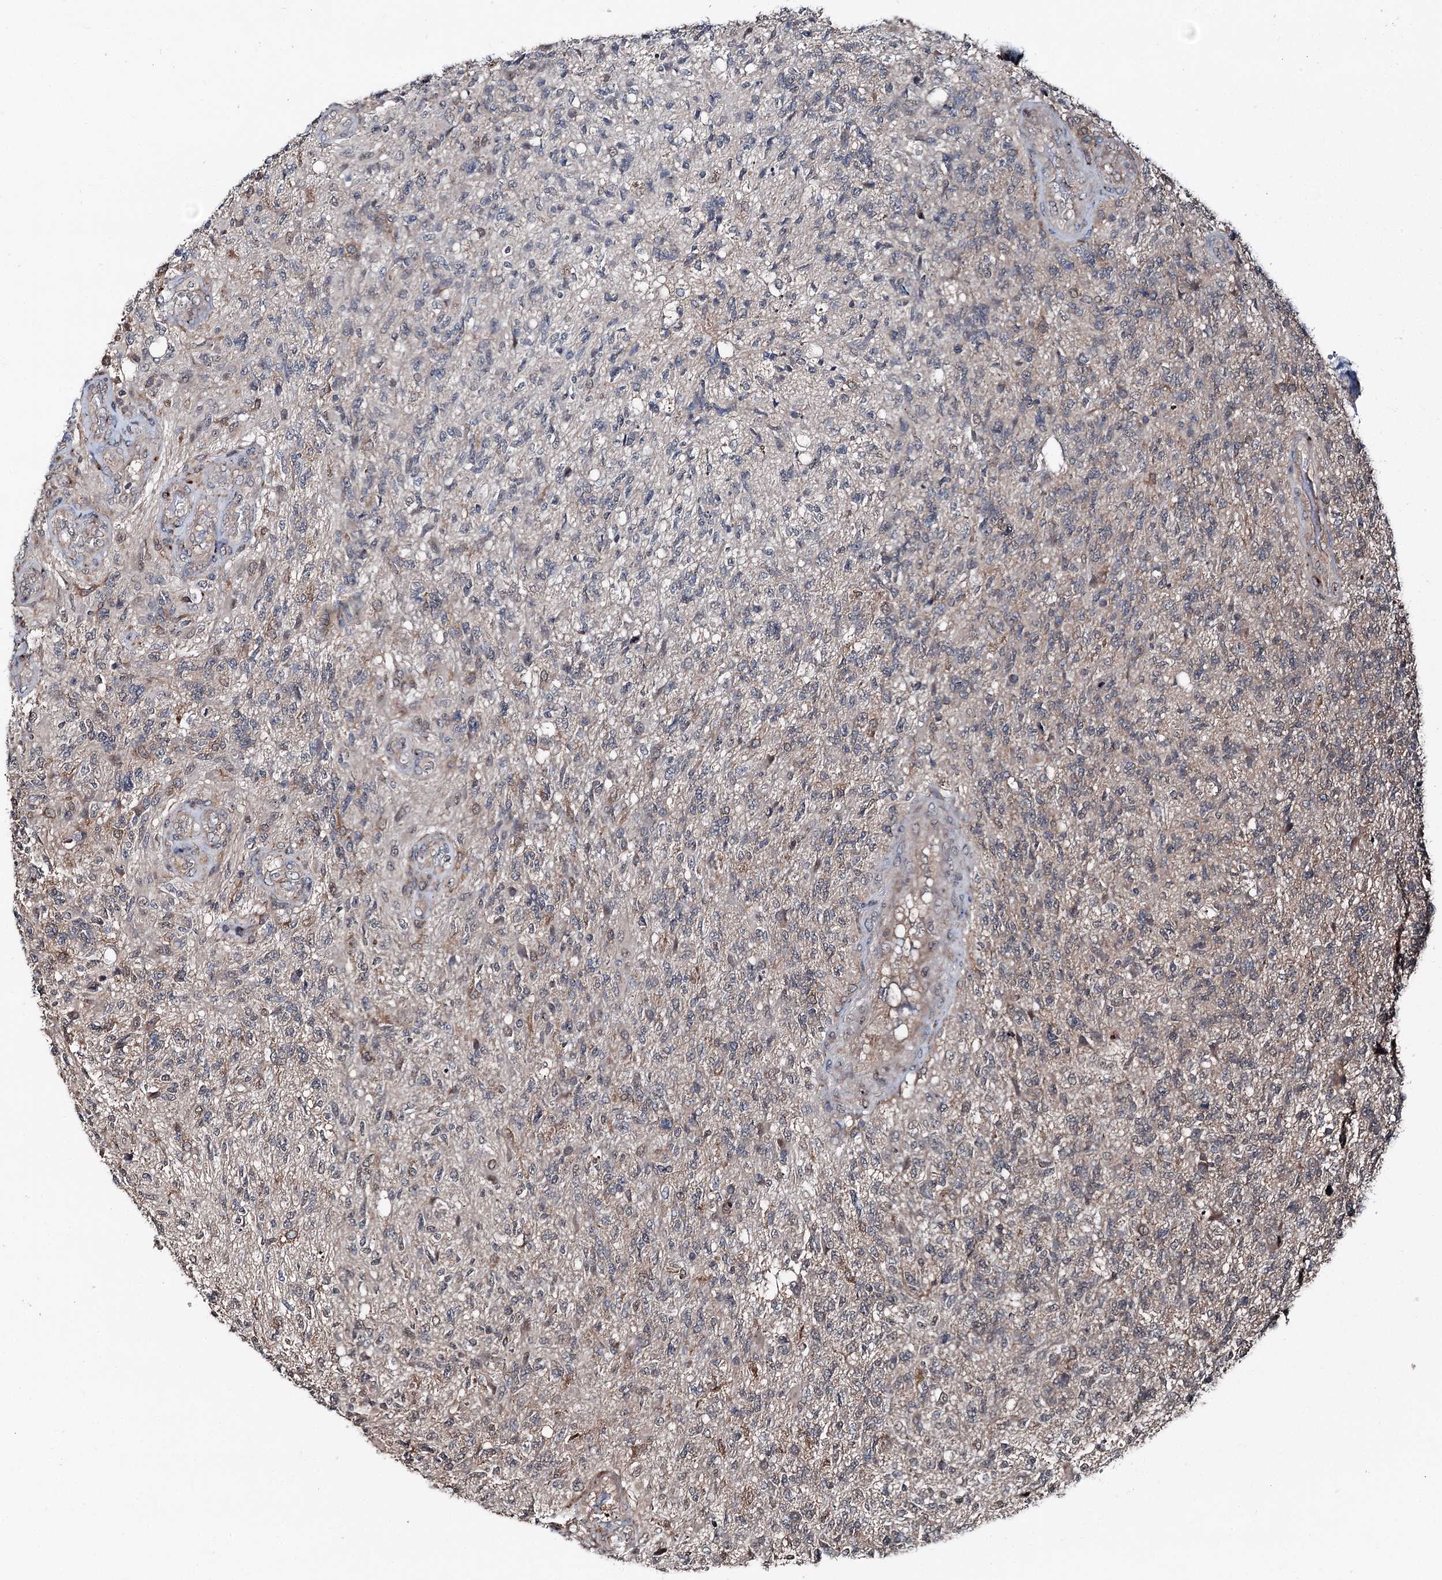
{"staining": {"intensity": "negative", "quantity": "none", "location": "none"}, "tissue": "glioma", "cell_type": "Tumor cells", "image_type": "cancer", "snomed": [{"axis": "morphology", "description": "Glioma, malignant, High grade"}, {"axis": "topography", "description": "Brain"}], "caption": "High-grade glioma (malignant) stained for a protein using immunohistochemistry shows no positivity tumor cells.", "gene": "PSMD13", "patient": {"sex": "male", "age": 56}}